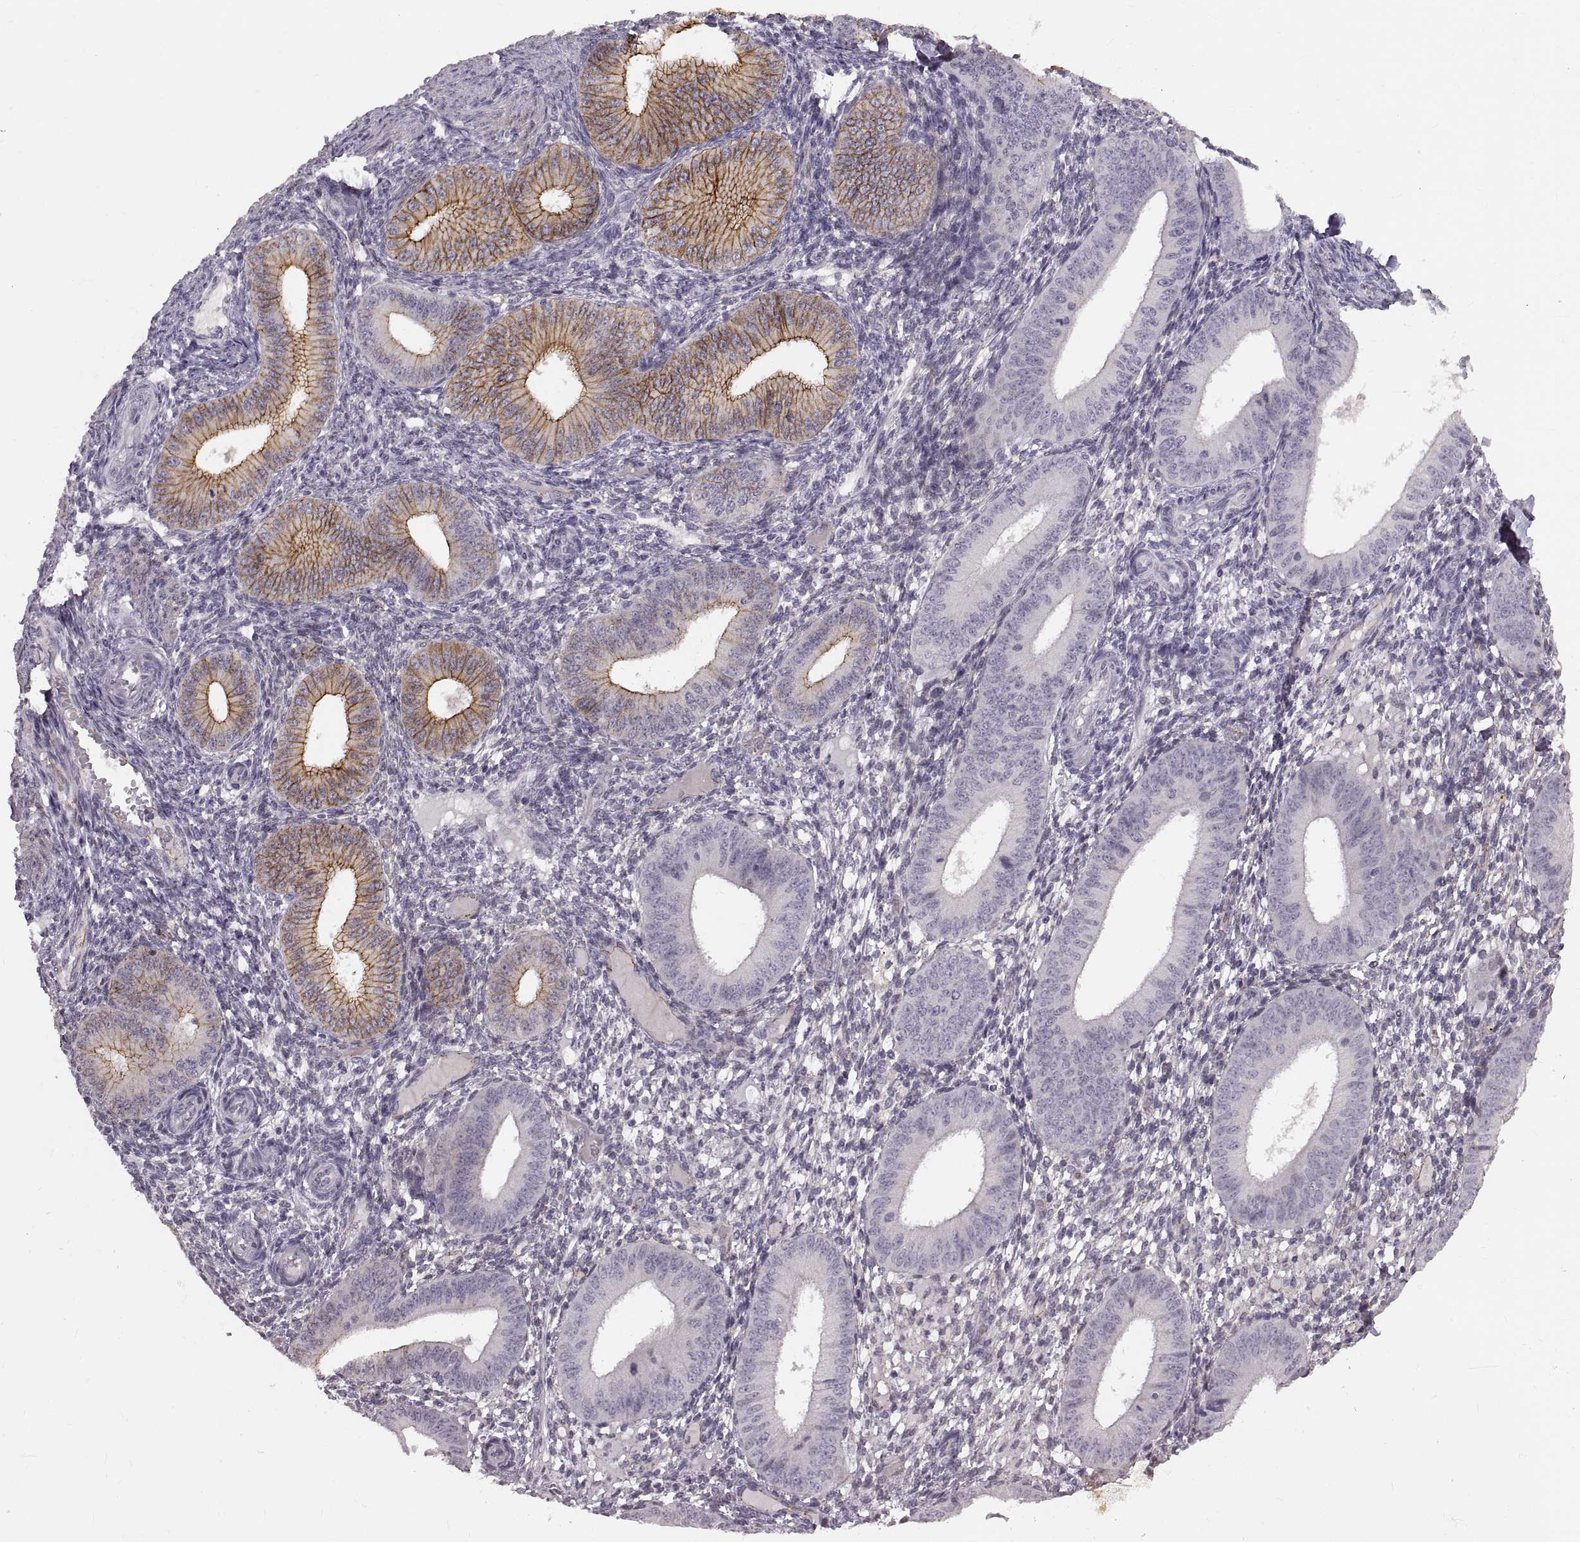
{"staining": {"intensity": "negative", "quantity": "none", "location": "none"}, "tissue": "endometrium", "cell_type": "Cells in endometrial stroma", "image_type": "normal", "snomed": [{"axis": "morphology", "description": "Normal tissue, NOS"}, {"axis": "topography", "description": "Endometrium"}], "caption": "DAB (3,3'-diaminobenzidine) immunohistochemical staining of normal human endometrium reveals no significant staining in cells in endometrial stroma.", "gene": "CDH2", "patient": {"sex": "female", "age": 39}}